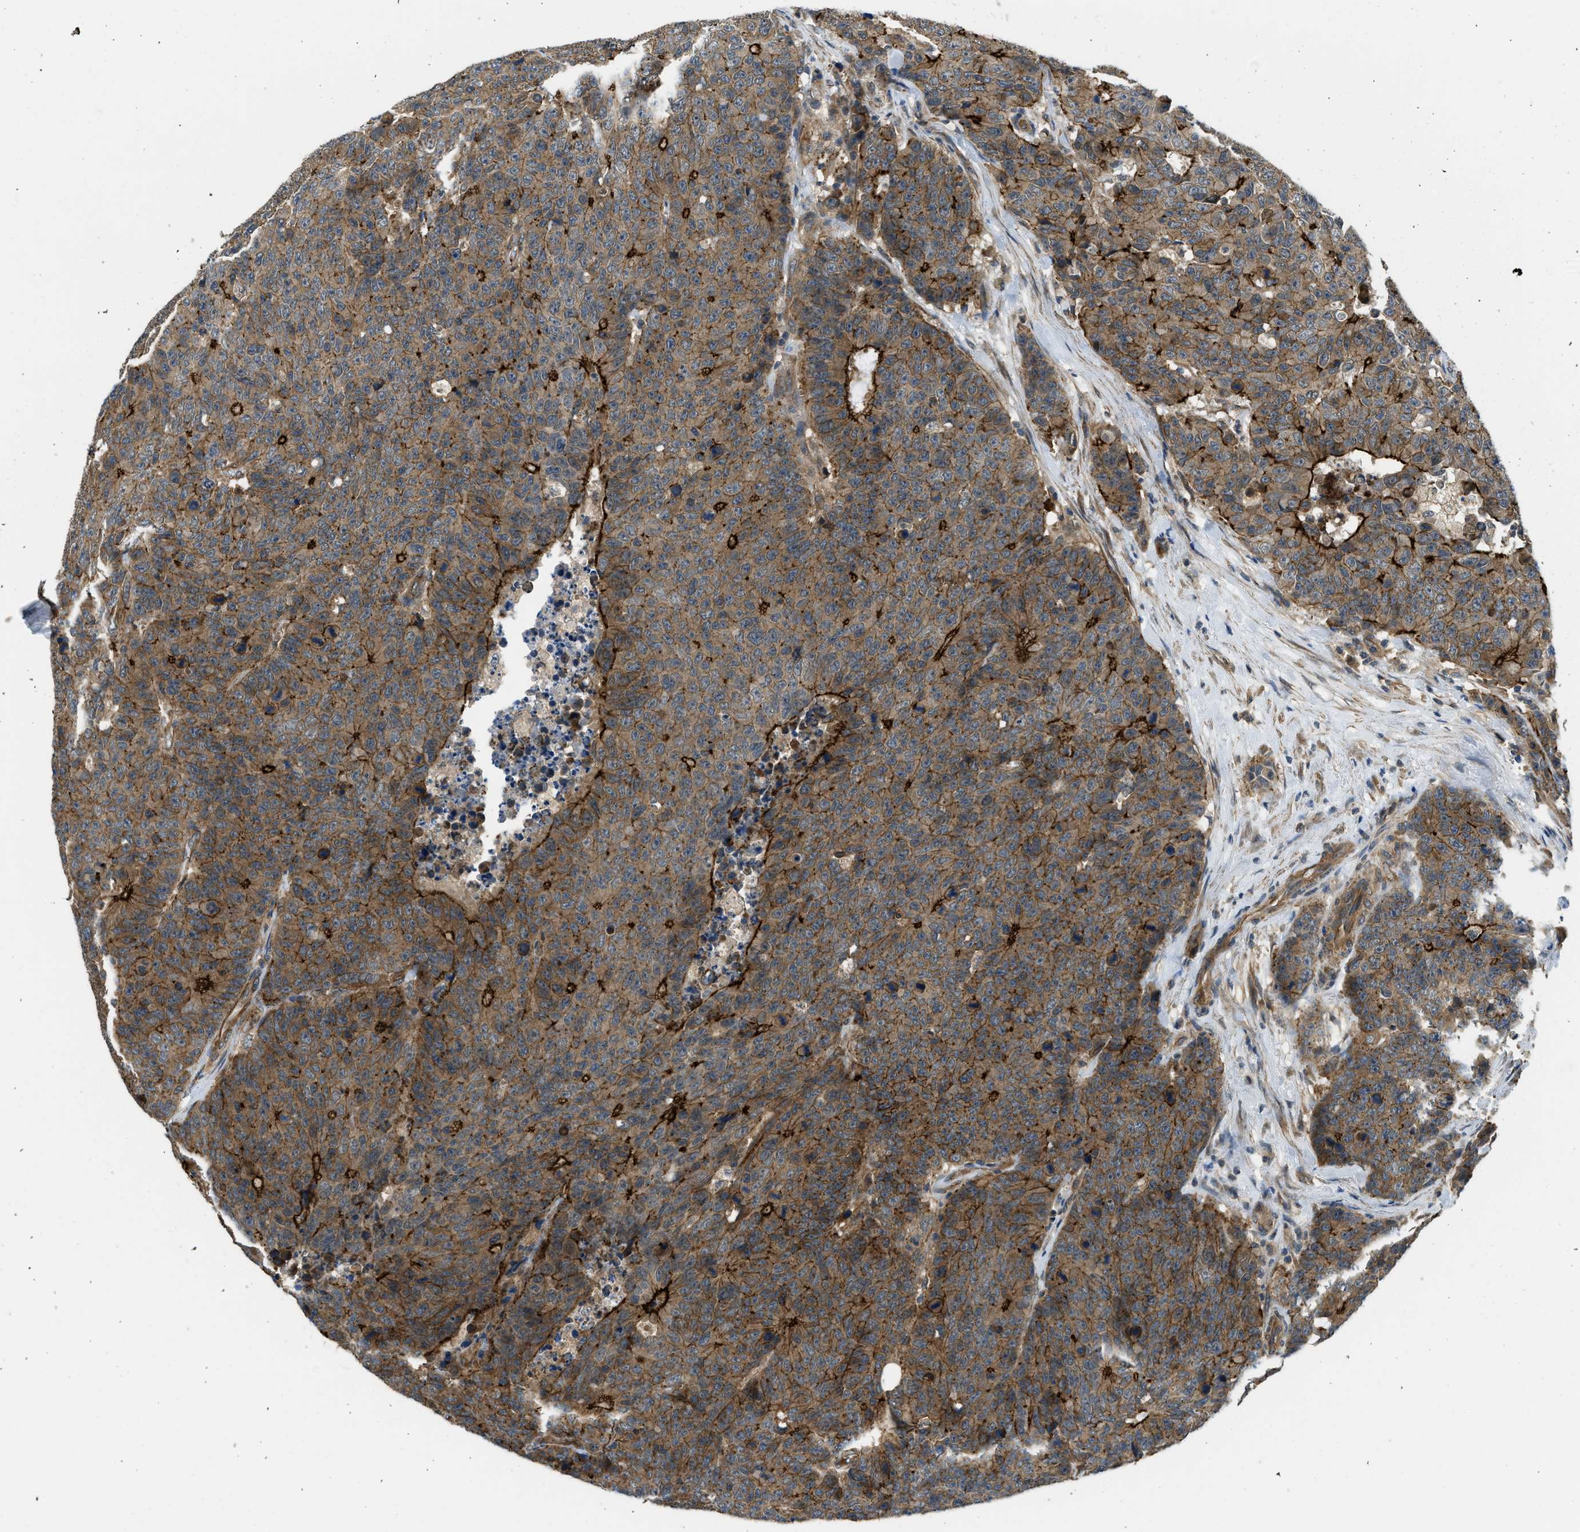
{"staining": {"intensity": "strong", "quantity": ">75%", "location": "cytoplasmic/membranous"}, "tissue": "colorectal cancer", "cell_type": "Tumor cells", "image_type": "cancer", "snomed": [{"axis": "morphology", "description": "Adenocarcinoma, NOS"}, {"axis": "topography", "description": "Colon"}], "caption": "Protein analysis of colorectal cancer (adenocarcinoma) tissue reveals strong cytoplasmic/membranous positivity in about >75% of tumor cells.", "gene": "CGN", "patient": {"sex": "female", "age": 86}}